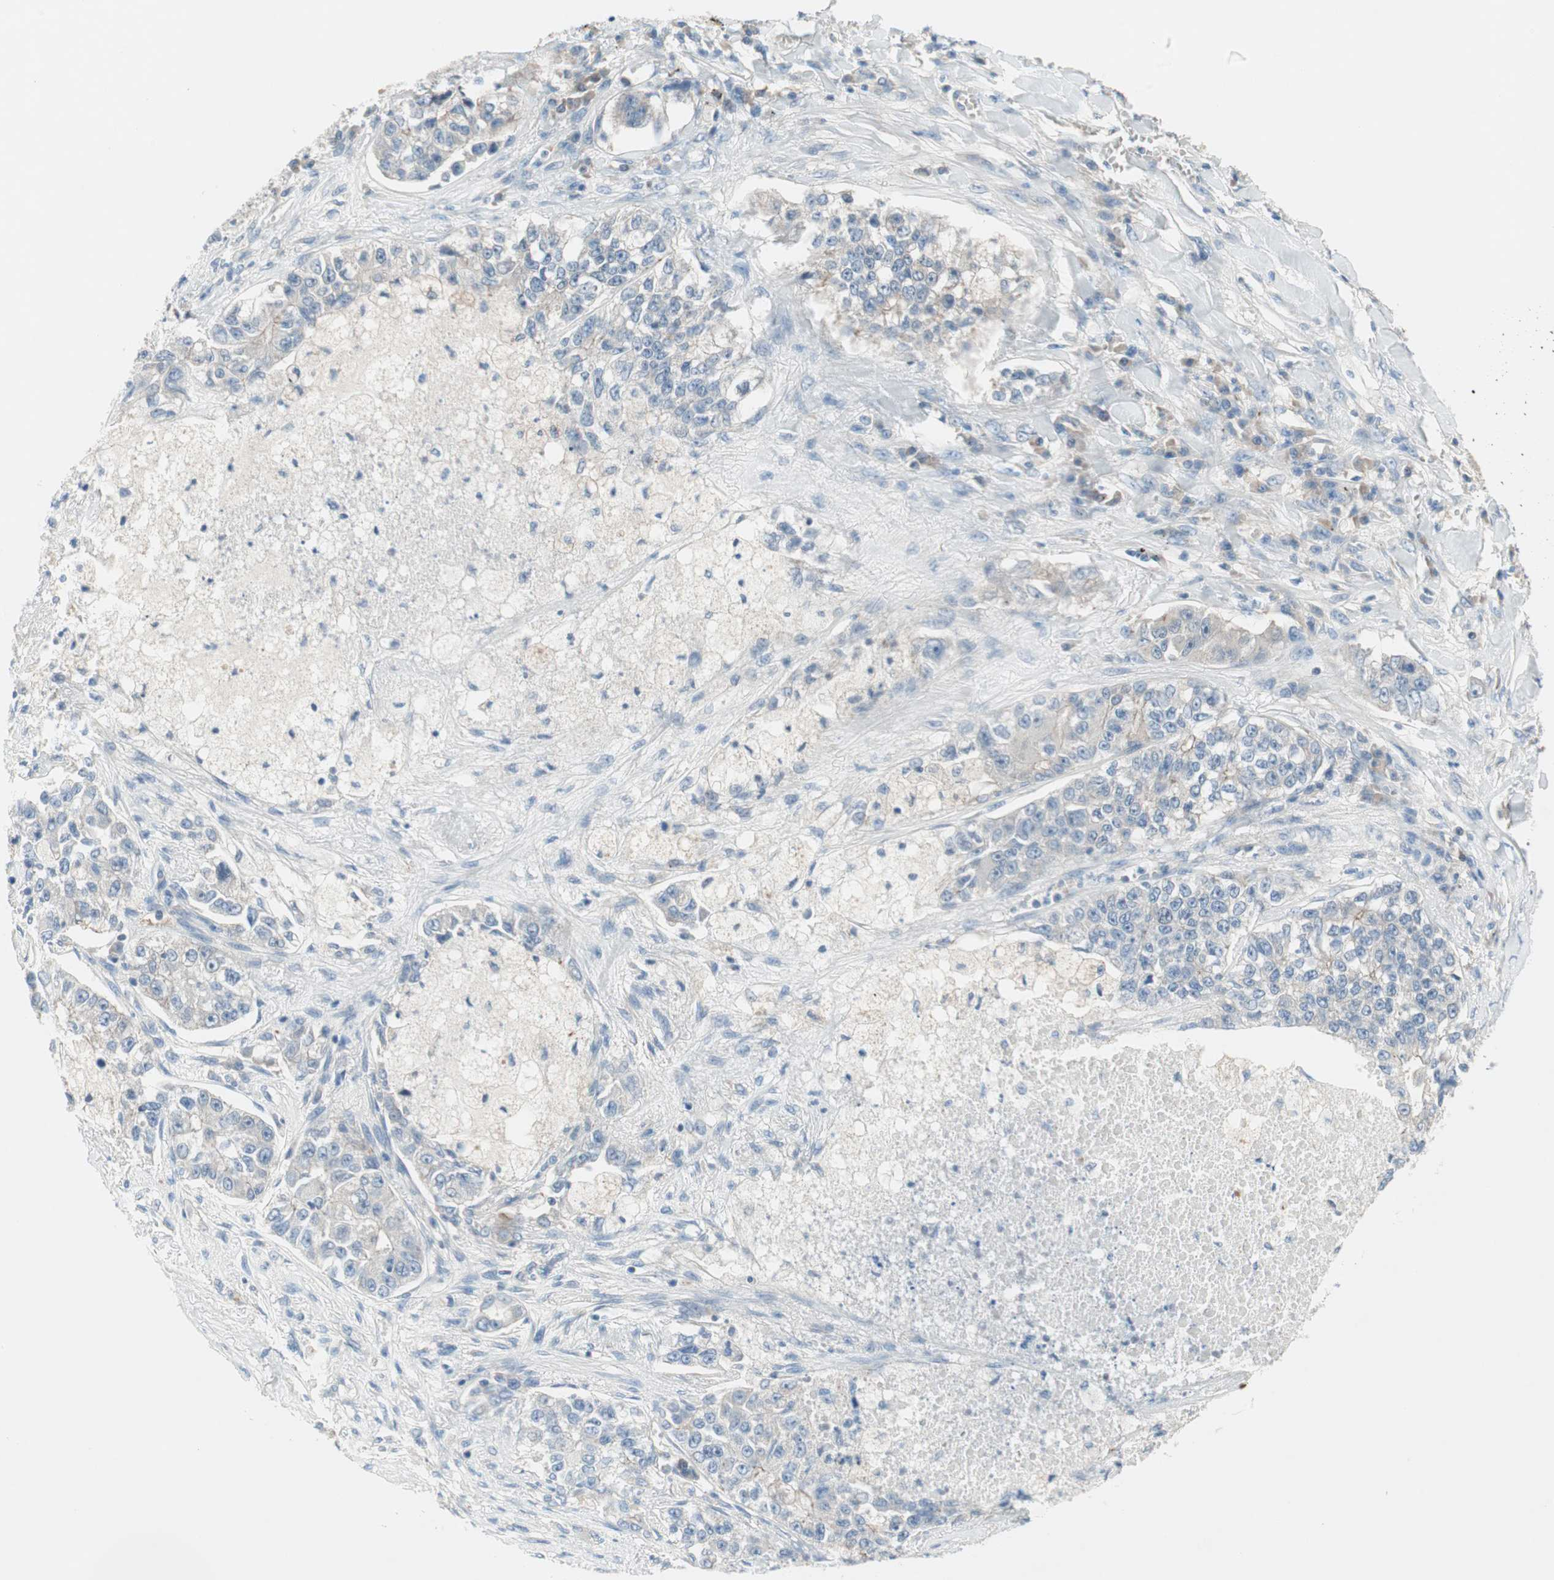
{"staining": {"intensity": "negative", "quantity": "none", "location": "none"}, "tissue": "lung cancer", "cell_type": "Tumor cells", "image_type": "cancer", "snomed": [{"axis": "morphology", "description": "Adenocarcinoma, NOS"}, {"axis": "topography", "description": "Lung"}], "caption": "The image reveals no staining of tumor cells in adenocarcinoma (lung). Nuclei are stained in blue.", "gene": "GLUL", "patient": {"sex": "male", "age": 49}}